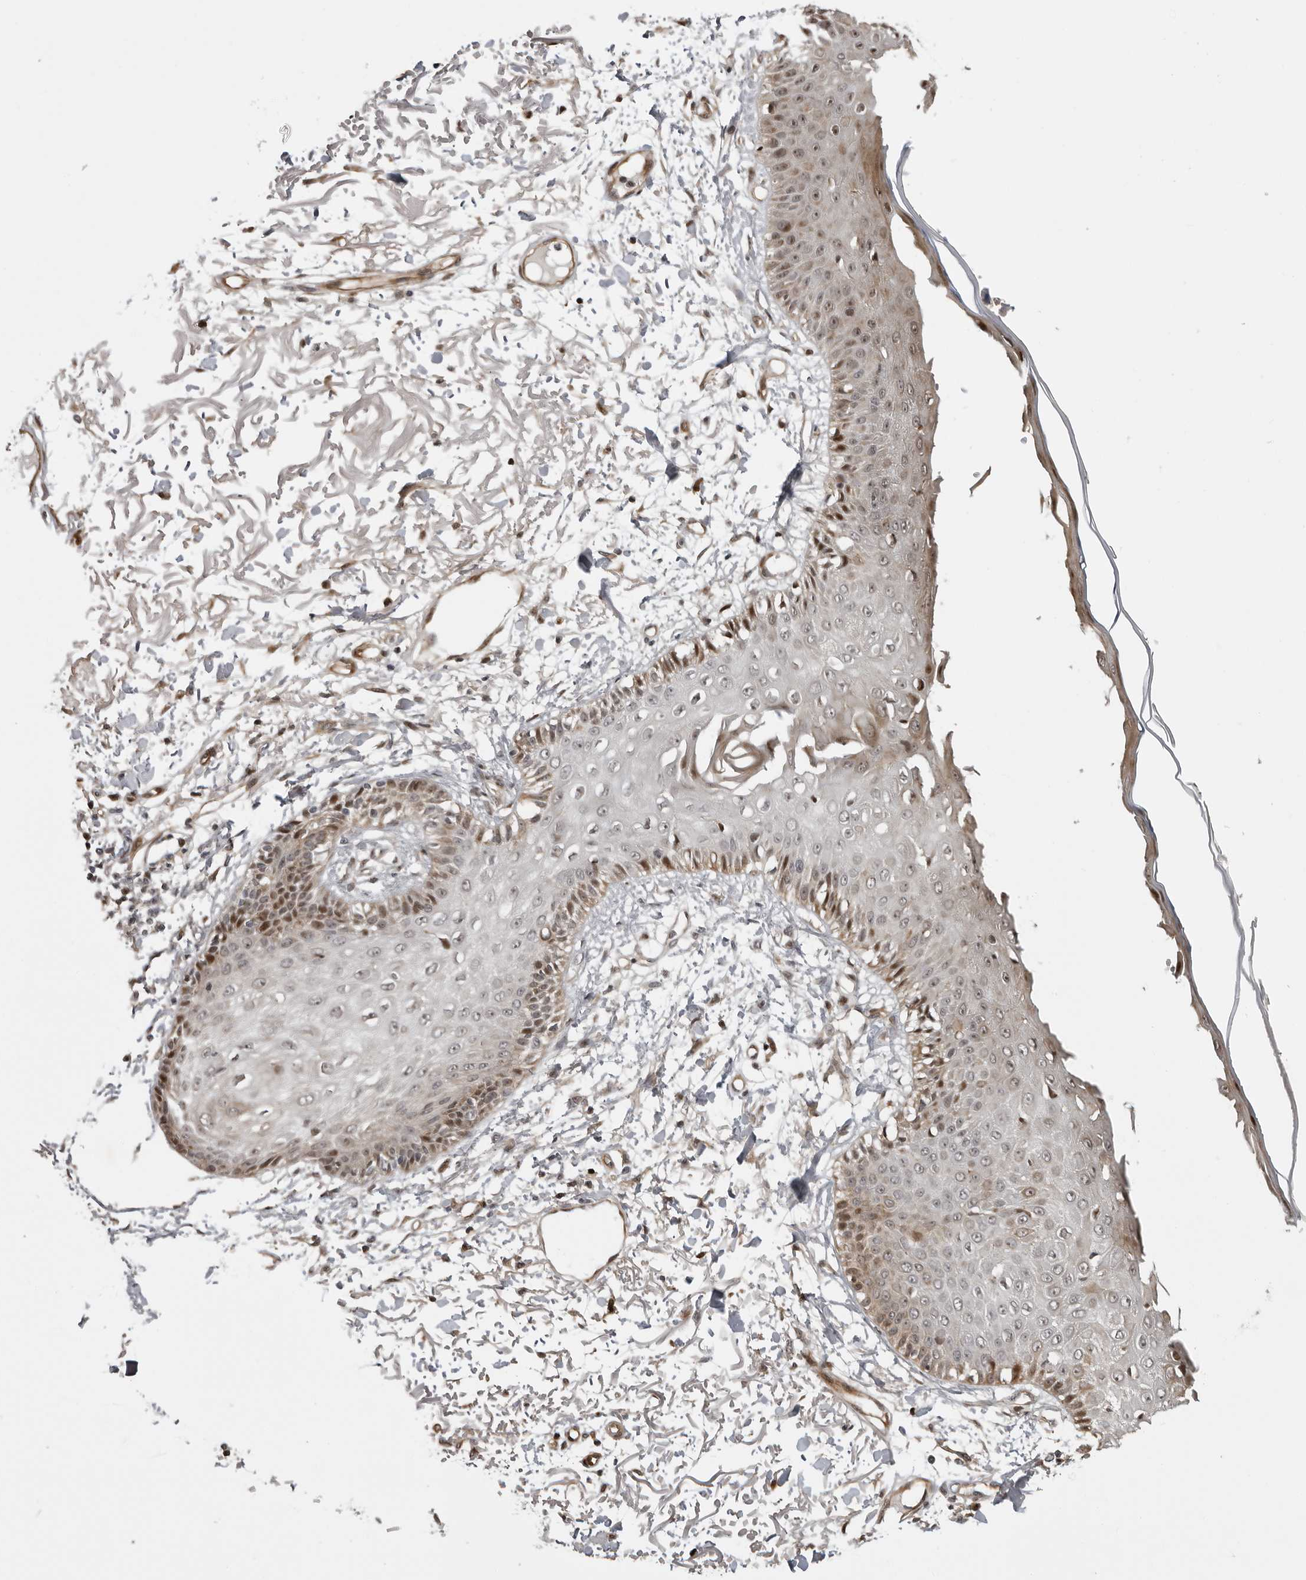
{"staining": {"intensity": "moderate", "quantity": ">75%", "location": "cytoplasmic/membranous"}, "tissue": "skin", "cell_type": "Fibroblasts", "image_type": "normal", "snomed": [{"axis": "morphology", "description": "Normal tissue, NOS"}, {"axis": "morphology", "description": "Squamous cell carcinoma, NOS"}, {"axis": "topography", "description": "Skin"}, {"axis": "topography", "description": "Peripheral nerve tissue"}], "caption": "An IHC photomicrograph of normal tissue is shown. Protein staining in brown labels moderate cytoplasmic/membranous positivity in skin within fibroblasts. Immunohistochemistry (ihc) stains the protein of interest in brown and the nuclei are stained blue.", "gene": "PRRX2", "patient": {"sex": "male", "age": 83}}